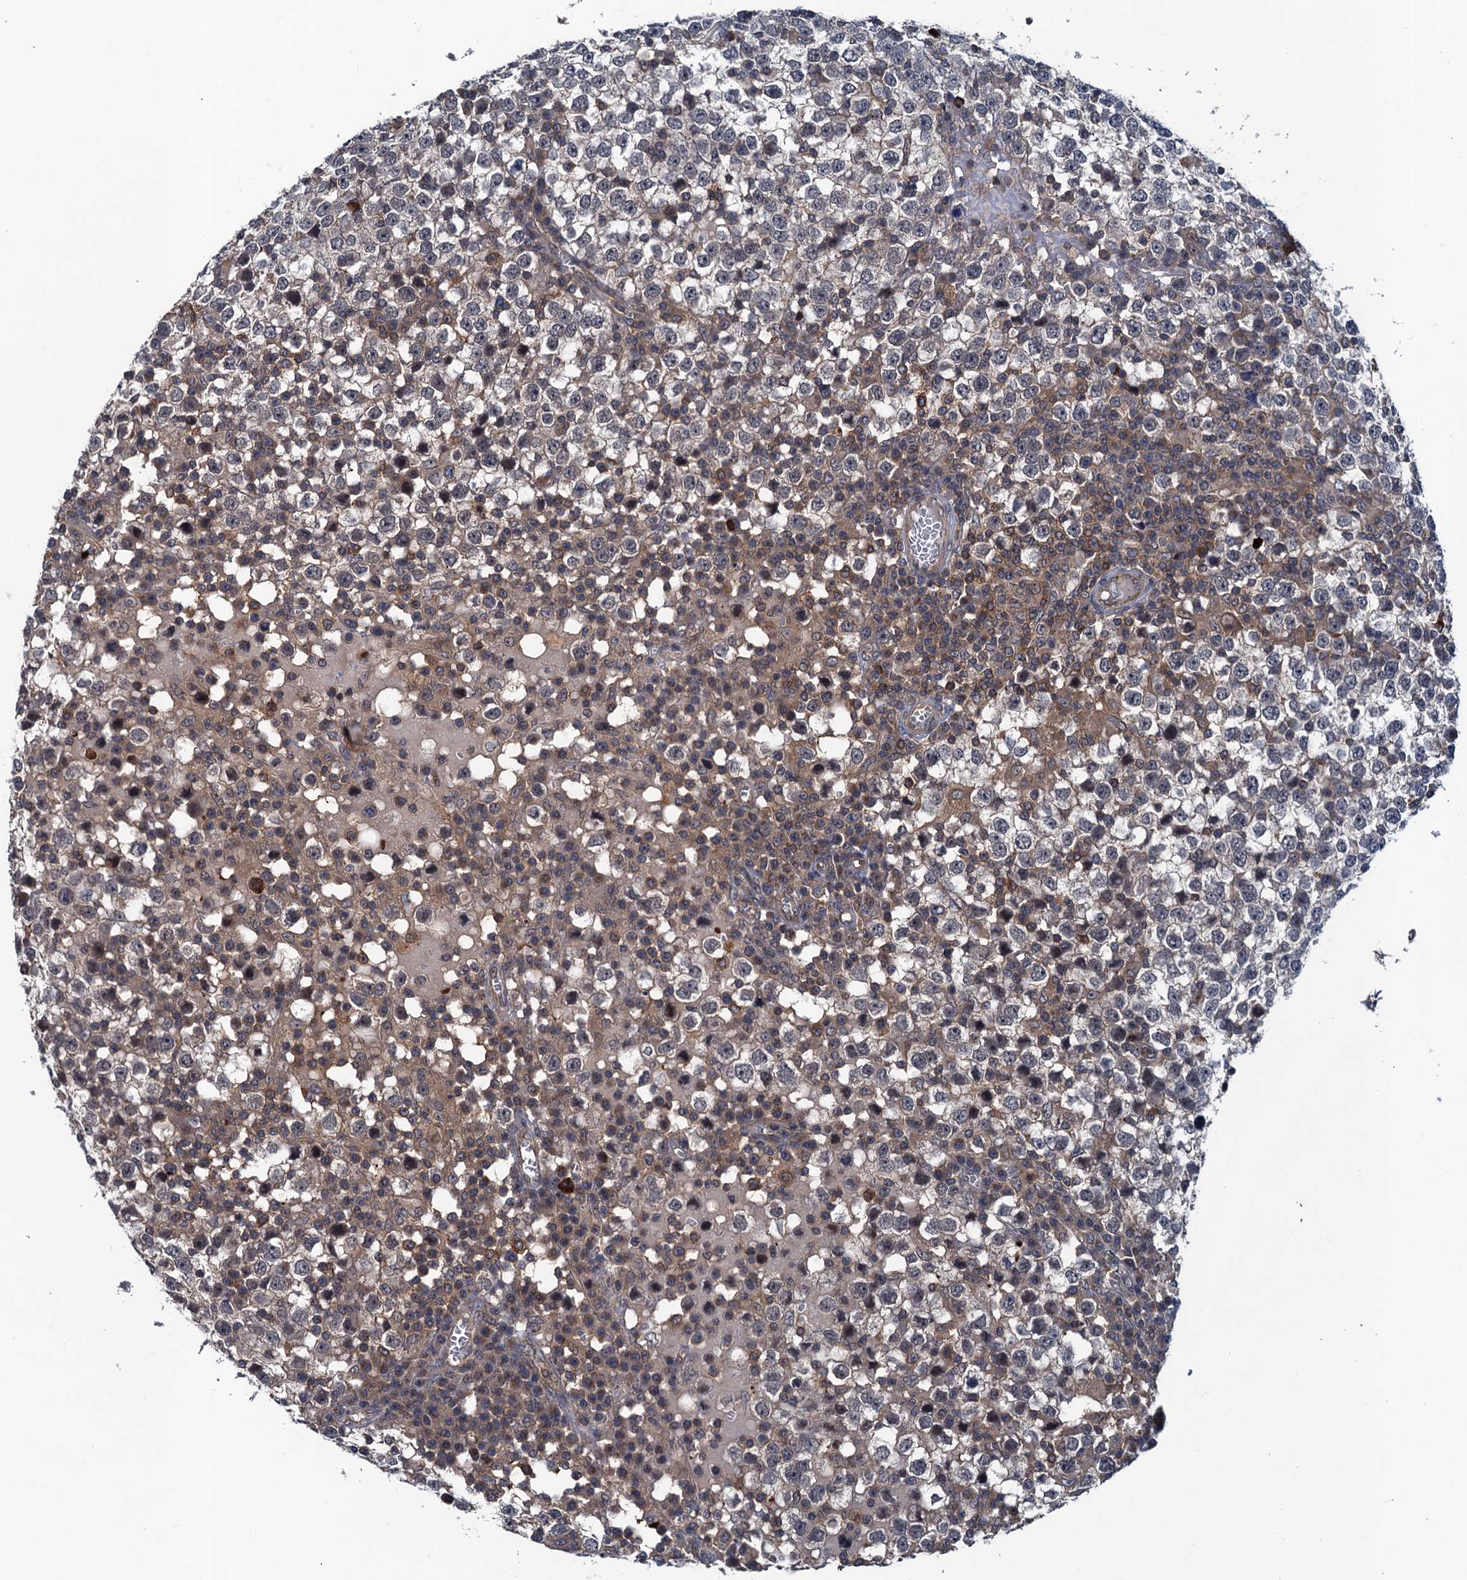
{"staining": {"intensity": "negative", "quantity": "none", "location": "none"}, "tissue": "testis cancer", "cell_type": "Tumor cells", "image_type": "cancer", "snomed": [{"axis": "morphology", "description": "Seminoma, NOS"}, {"axis": "topography", "description": "Testis"}], "caption": "Human testis seminoma stained for a protein using immunohistochemistry (IHC) demonstrates no positivity in tumor cells.", "gene": "RNF165", "patient": {"sex": "male", "age": 65}}